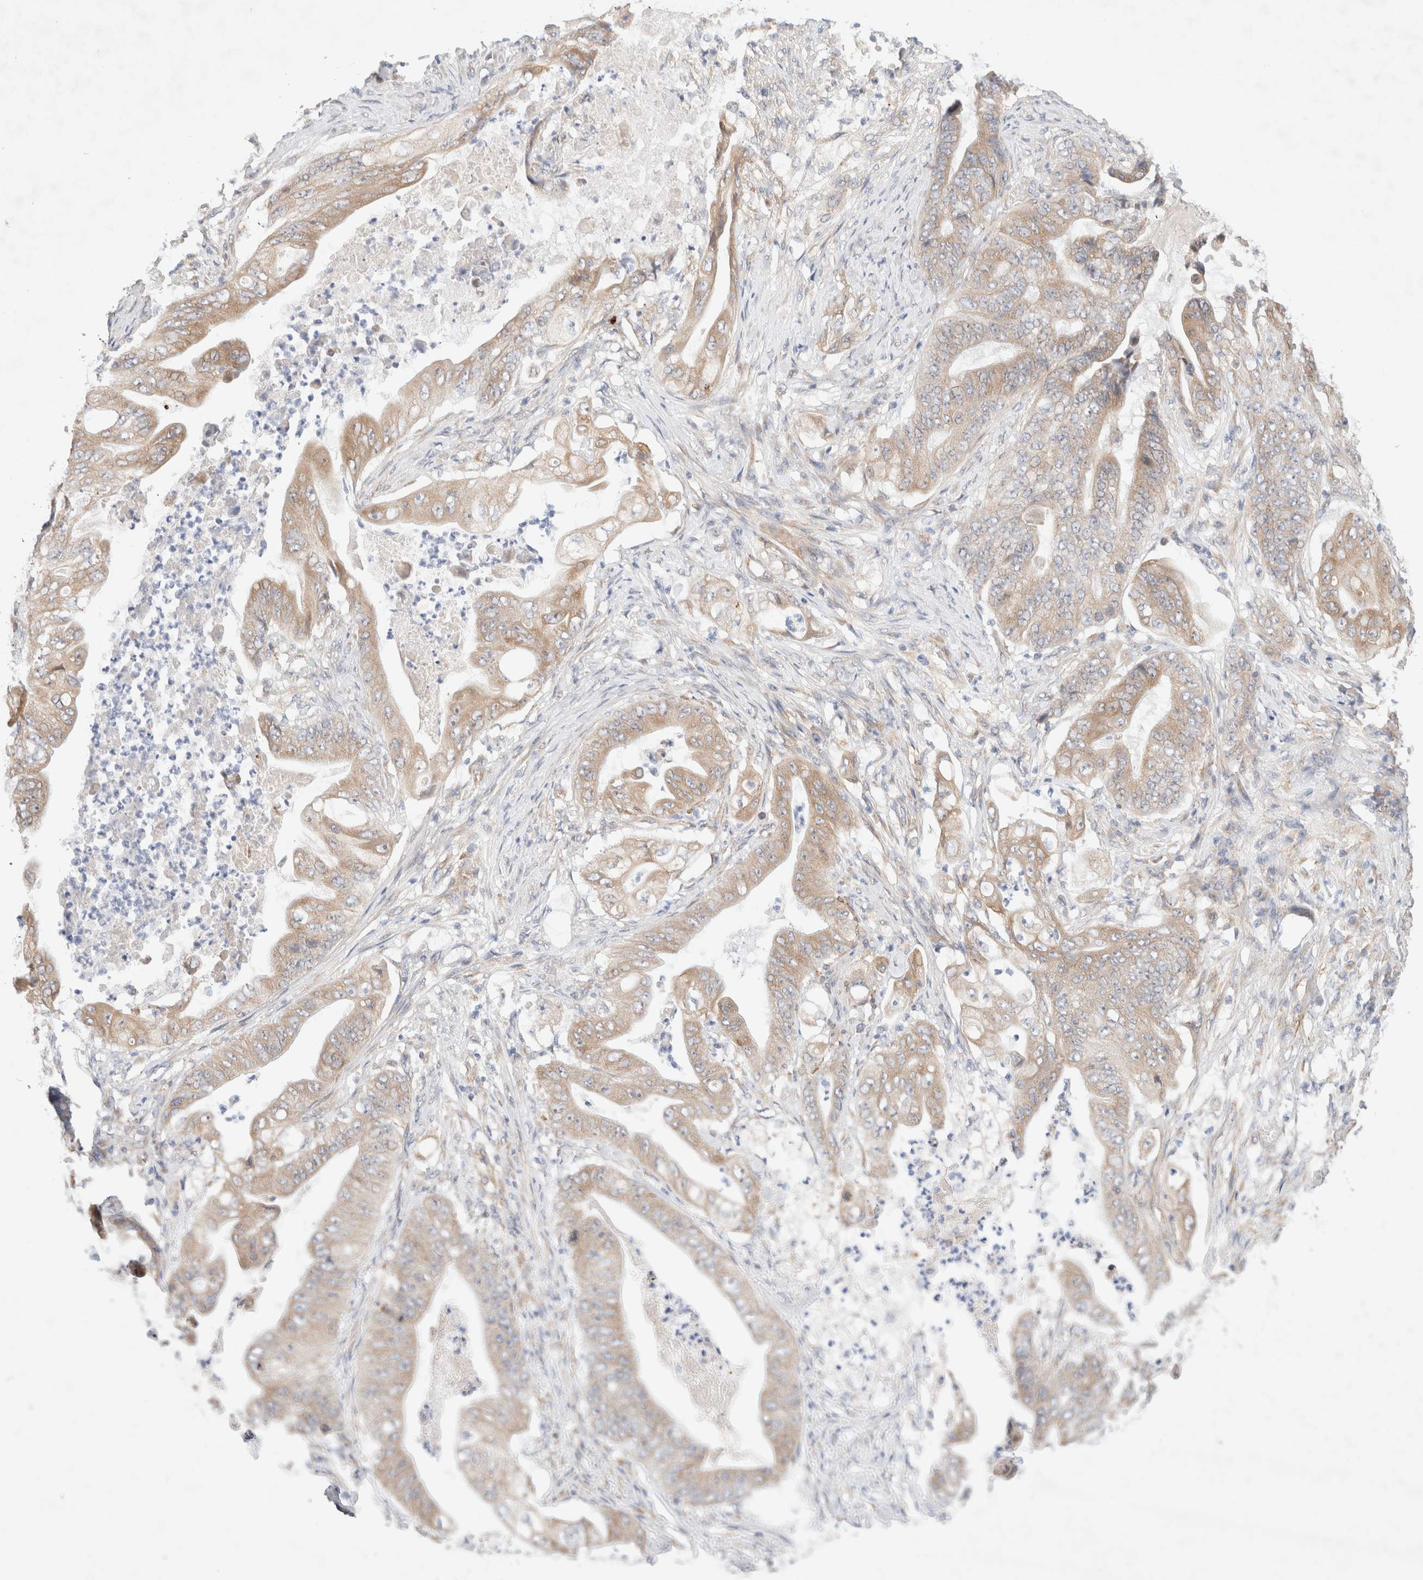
{"staining": {"intensity": "moderate", "quantity": ">75%", "location": "cytoplasmic/membranous"}, "tissue": "stomach cancer", "cell_type": "Tumor cells", "image_type": "cancer", "snomed": [{"axis": "morphology", "description": "Adenocarcinoma, NOS"}, {"axis": "topography", "description": "Stomach"}], "caption": "Stomach adenocarcinoma was stained to show a protein in brown. There is medium levels of moderate cytoplasmic/membranous staining in approximately >75% of tumor cells.", "gene": "RRP15", "patient": {"sex": "female", "age": 73}}